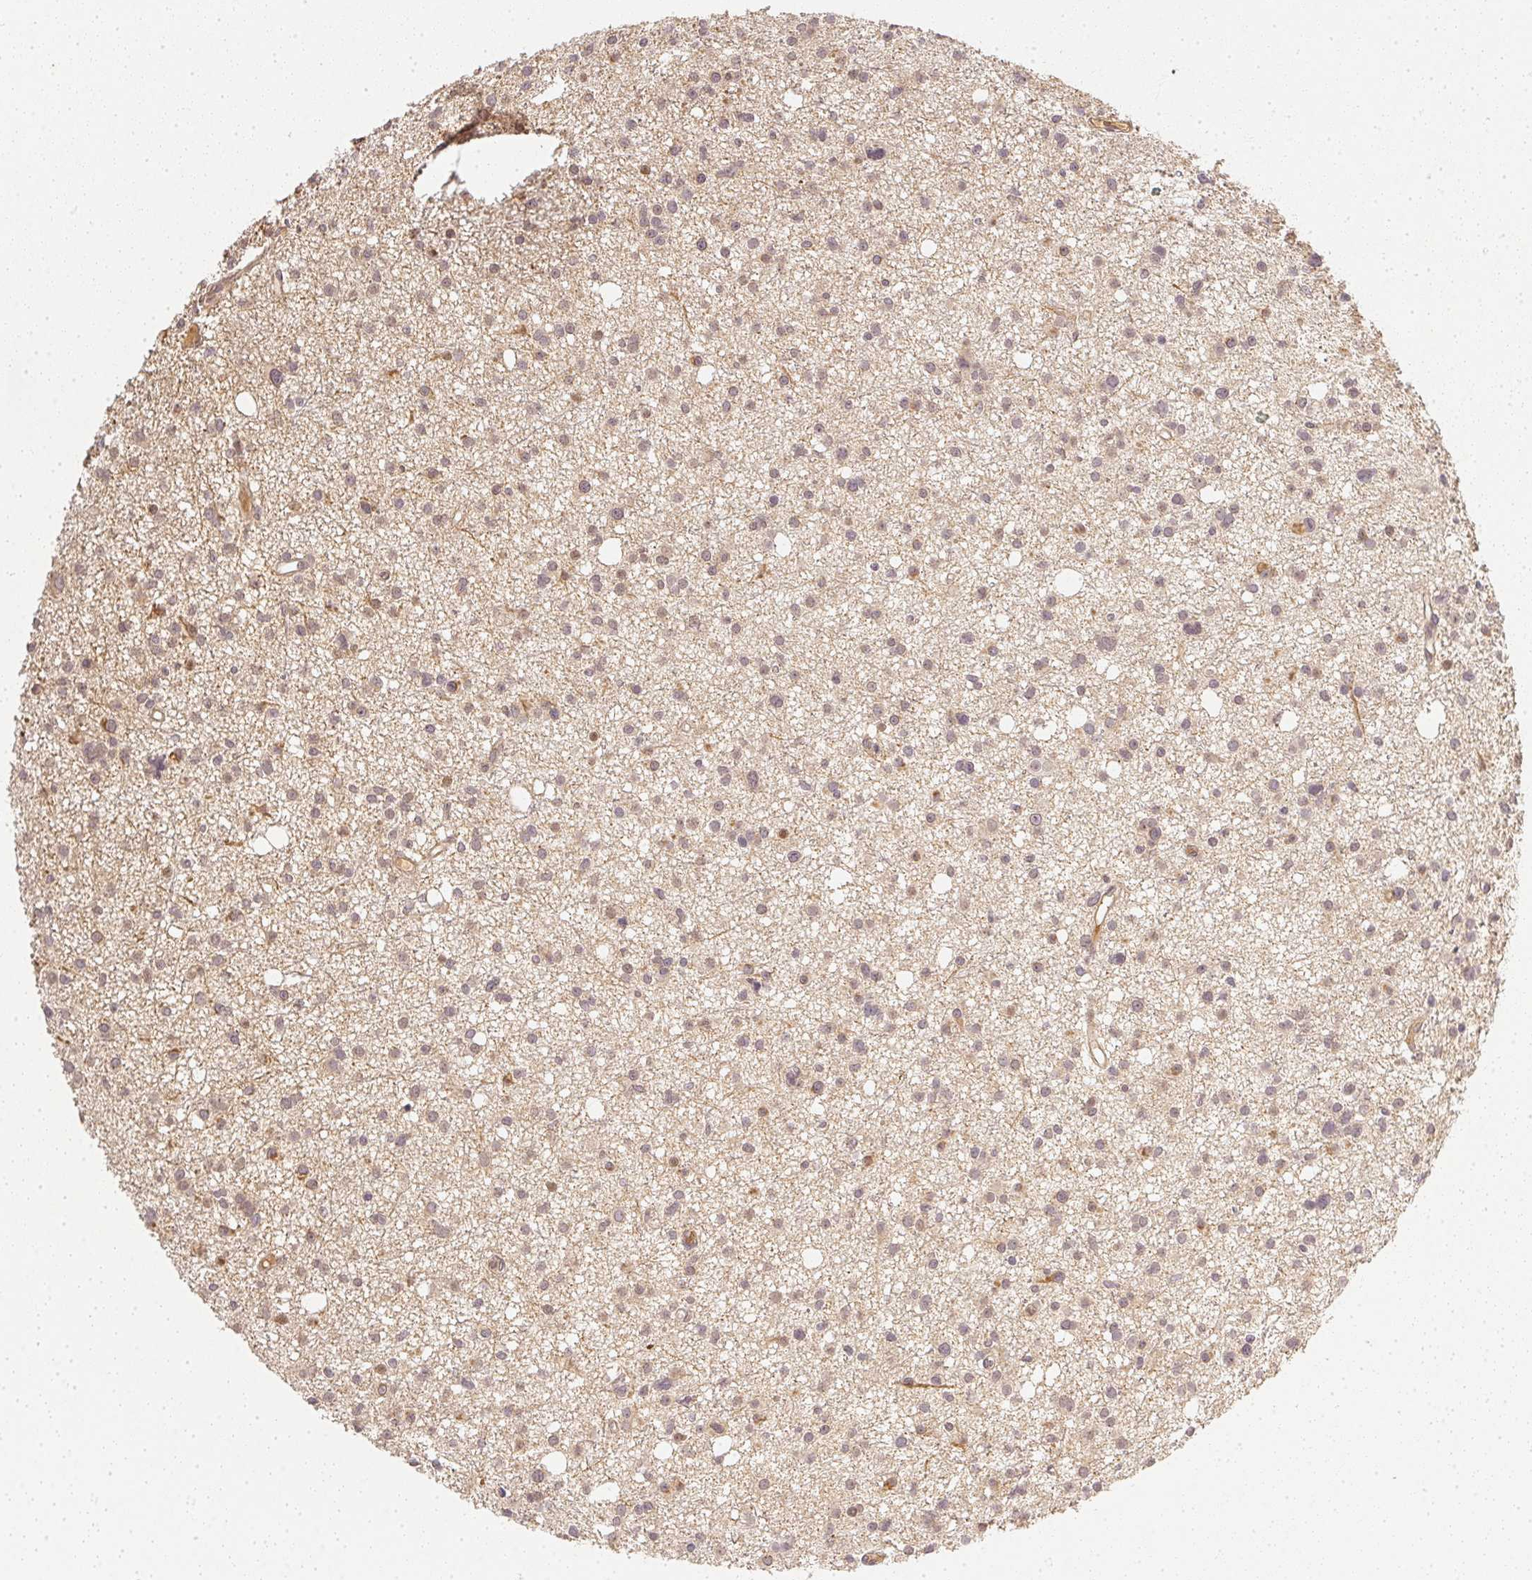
{"staining": {"intensity": "negative", "quantity": "none", "location": "none"}, "tissue": "glioma", "cell_type": "Tumor cells", "image_type": "cancer", "snomed": [{"axis": "morphology", "description": "Glioma, malignant, High grade"}, {"axis": "topography", "description": "Brain"}], "caption": "This image is of malignant glioma (high-grade) stained with IHC to label a protein in brown with the nuclei are counter-stained blue. There is no positivity in tumor cells. (Brightfield microscopy of DAB (3,3'-diaminobenzidine) immunohistochemistry at high magnification).", "gene": "SERPINE1", "patient": {"sex": "male", "age": 23}}